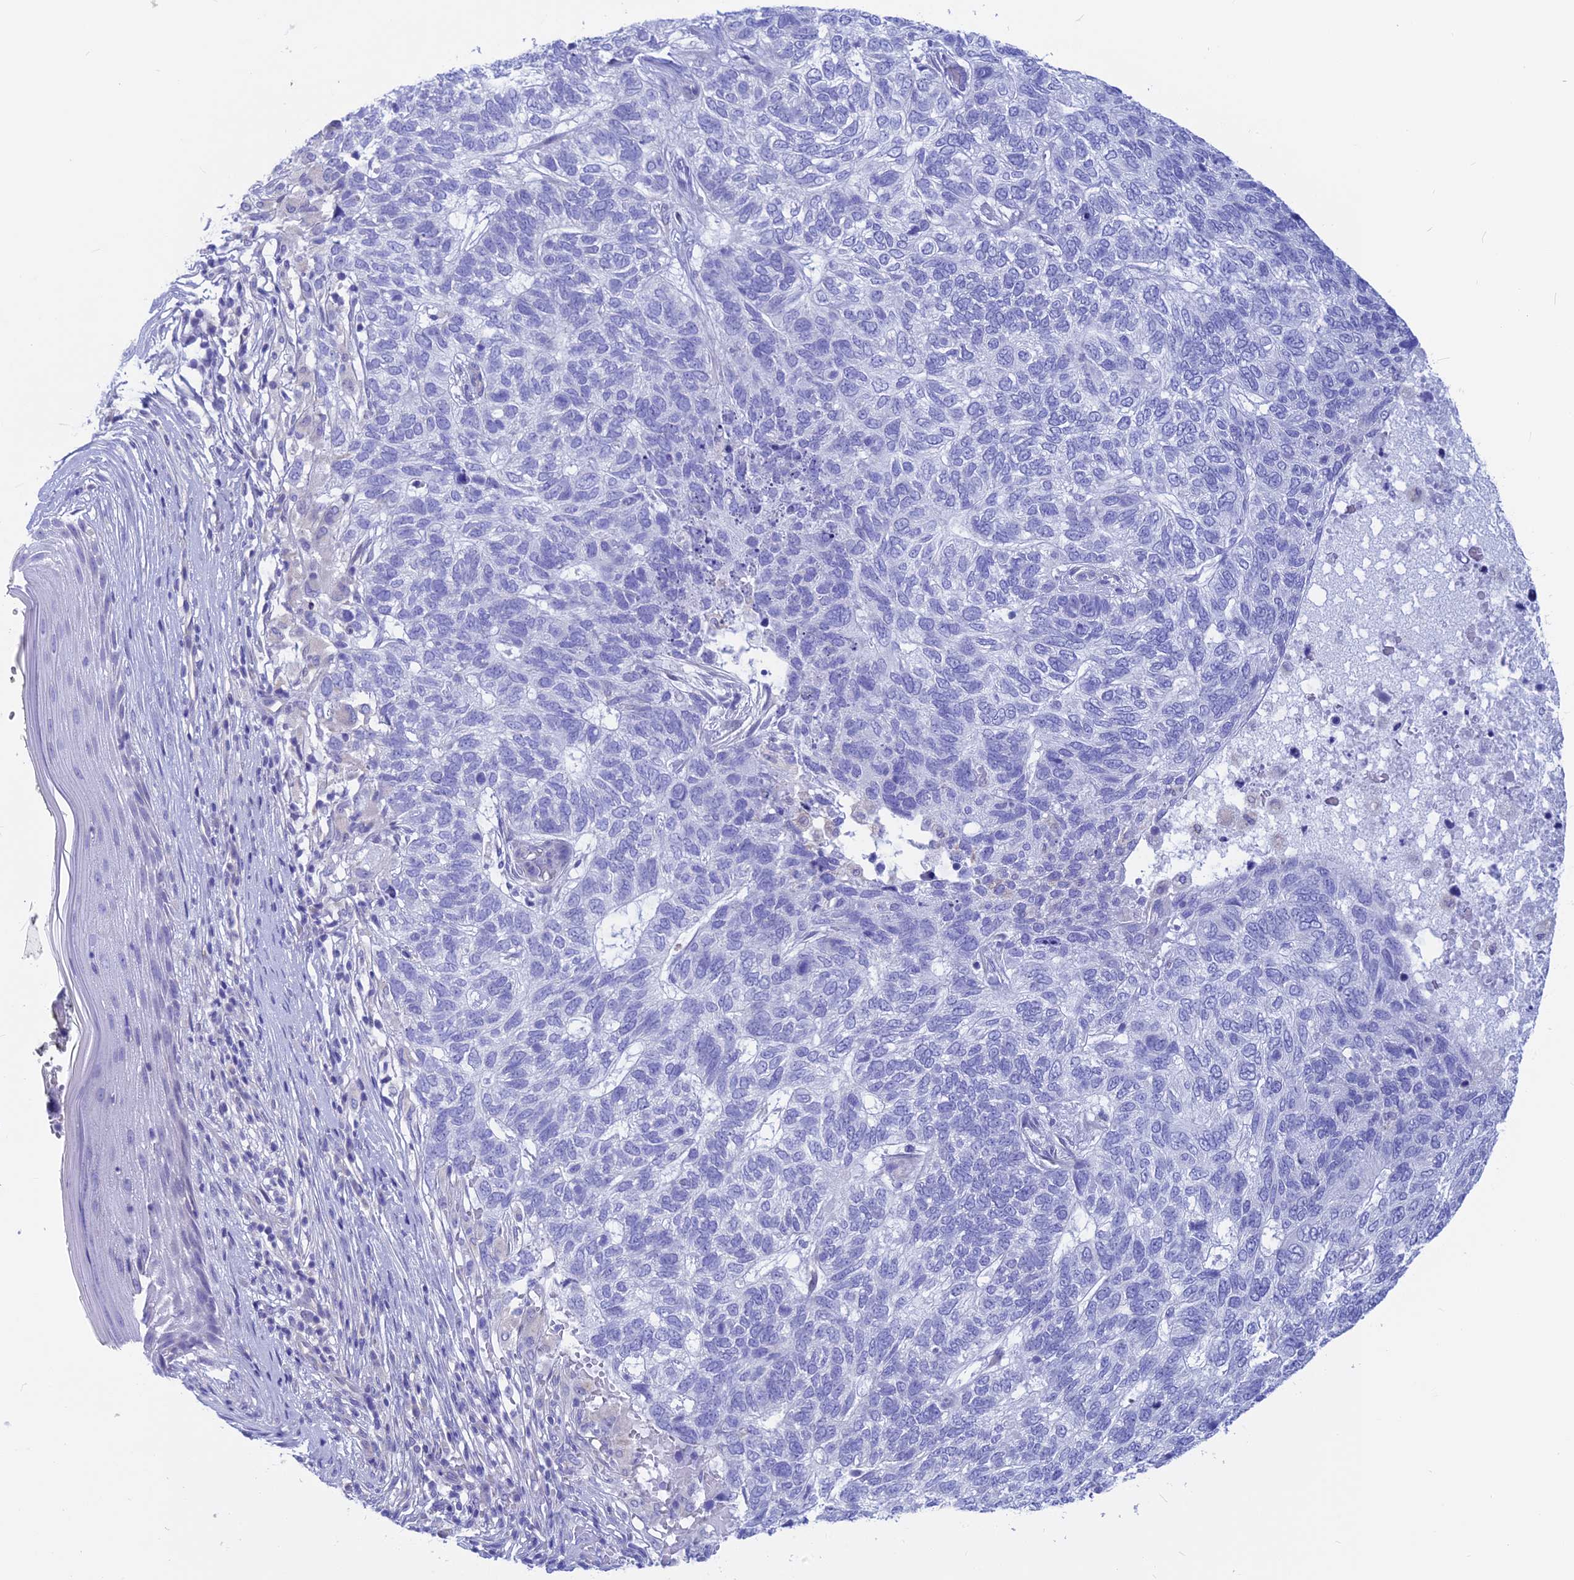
{"staining": {"intensity": "negative", "quantity": "none", "location": "none"}, "tissue": "skin cancer", "cell_type": "Tumor cells", "image_type": "cancer", "snomed": [{"axis": "morphology", "description": "Basal cell carcinoma"}, {"axis": "topography", "description": "Skin"}], "caption": "This is an immunohistochemistry image of human skin cancer (basal cell carcinoma). There is no staining in tumor cells.", "gene": "GNGT2", "patient": {"sex": "female", "age": 65}}